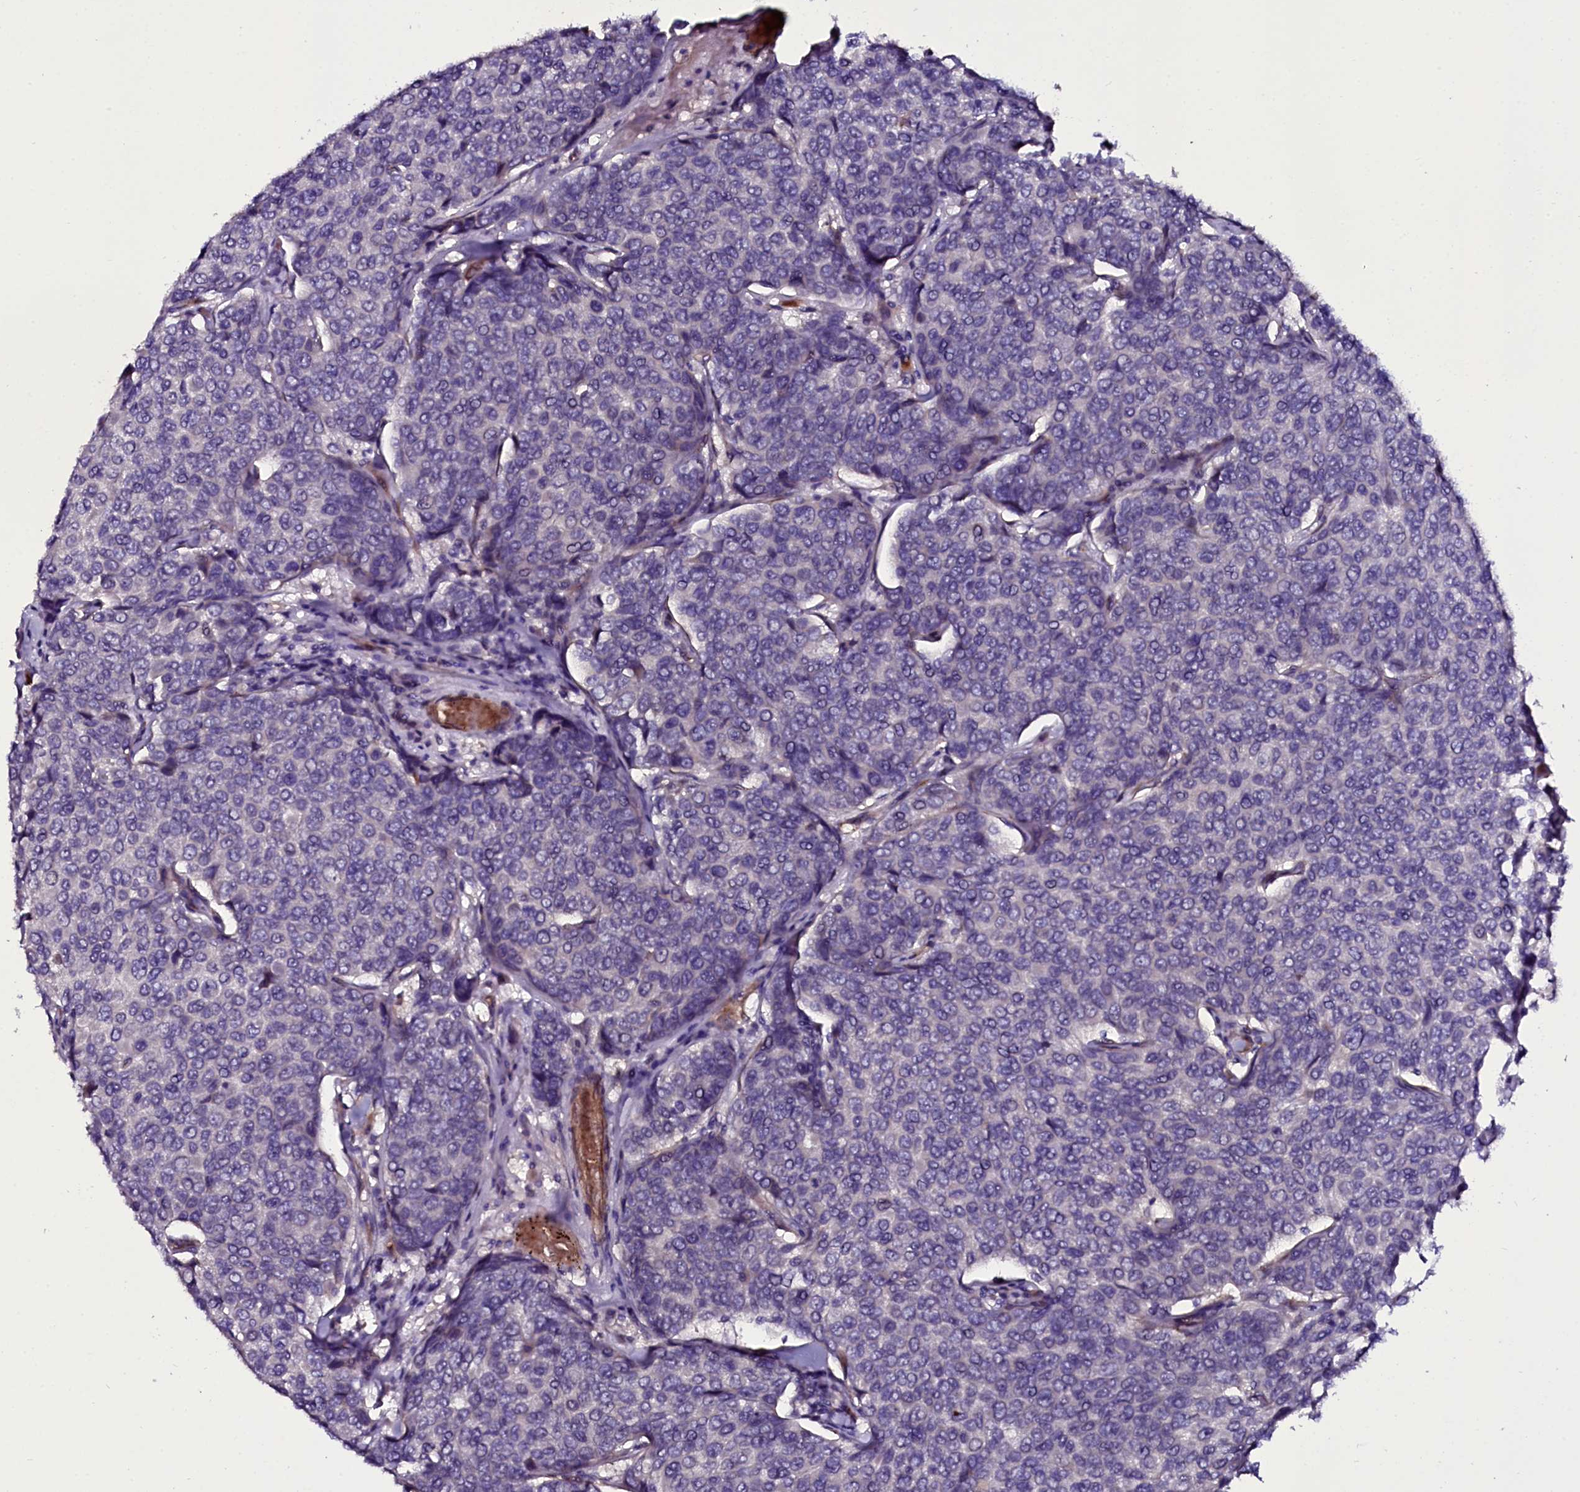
{"staining": {"intensity": "negative", "quantity": "none", "location": "none"}, "tissue": "breast cancer", "cell_type": "Tumor cells", "image_type": "cancer", "snomed": [{"axis": "morphology", "description": "Duct carcinoma"}, {"axis": "topography", "description": "Breast"}], "caption": "Immunohistochemistry image of neoplastic tissue: human breast cancer stained with DAB shows no significant protein expression in tumor cells.", "gene": "MEX3C", "patient": {"sex": "female", "age": 55}}